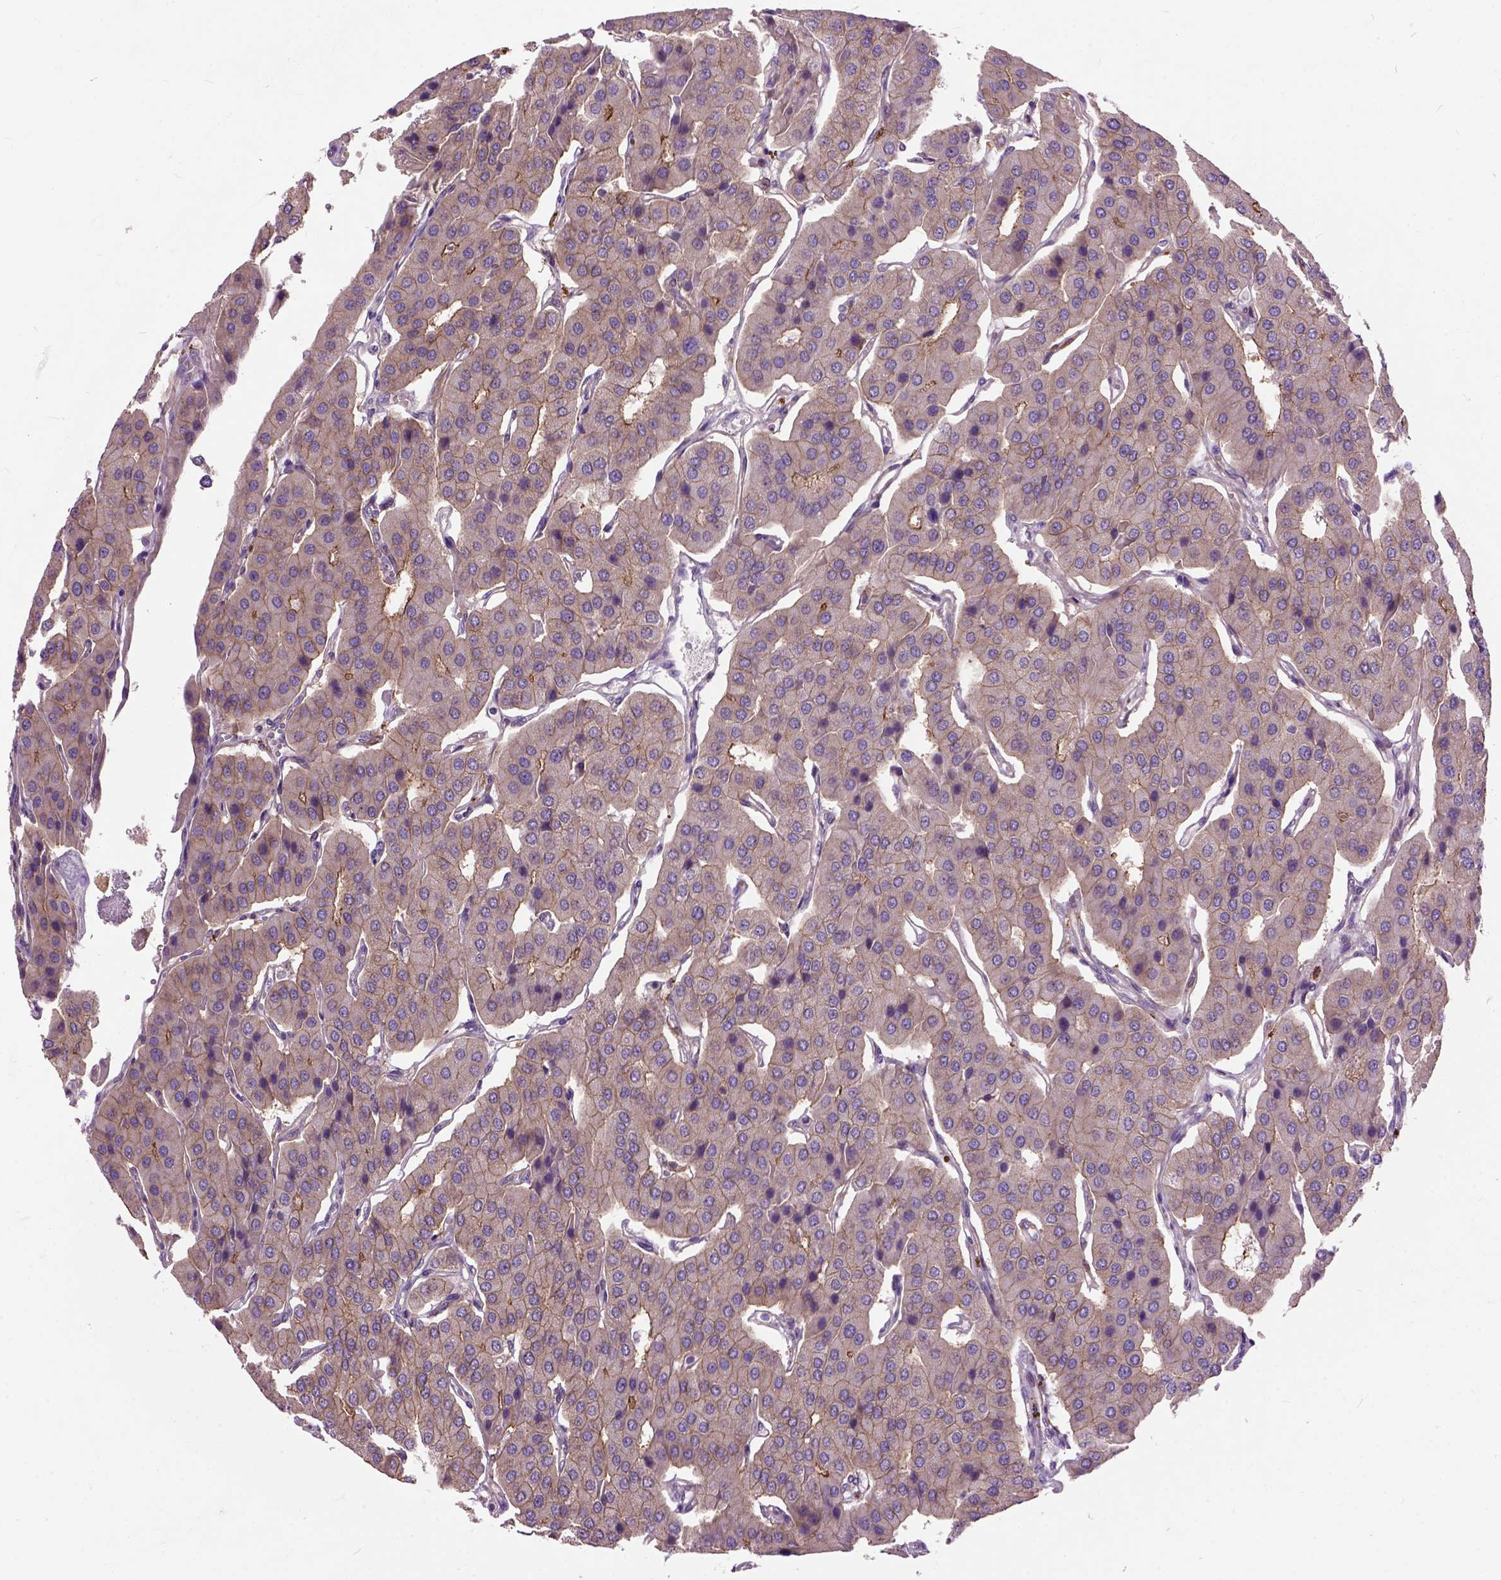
{"staining": {"intensity": "moderate", "quantity": ">75%", "location": "cytoplasmic/membranous"}, "tissue": "parathyroid gland", "cell_type": "Glandular cells", "image_type": "normal", "snomed": [{"axis": "morphology", "description": "Normal tissue, NOS"}, {"axis": "morphology", "description": "Adenoma, NOS"}, {"axis": "topography", "description": "Parathyroid gland"}], "caption": "Immunohistochemistry (IHC) staining of benign parathyroid gland, which demonstrates medium levels of moderate cytoplasmic/membranous expression in approximately >75% of glandular cells indicating moderate cytoplasmic/membranous protein expression. The staining was performed using DAB (brown) for protein detection and nuclei were counterstained in hematoxylin (blue).", "gene": "MAPT", "patient": {"sex": "female", "age": 86}}